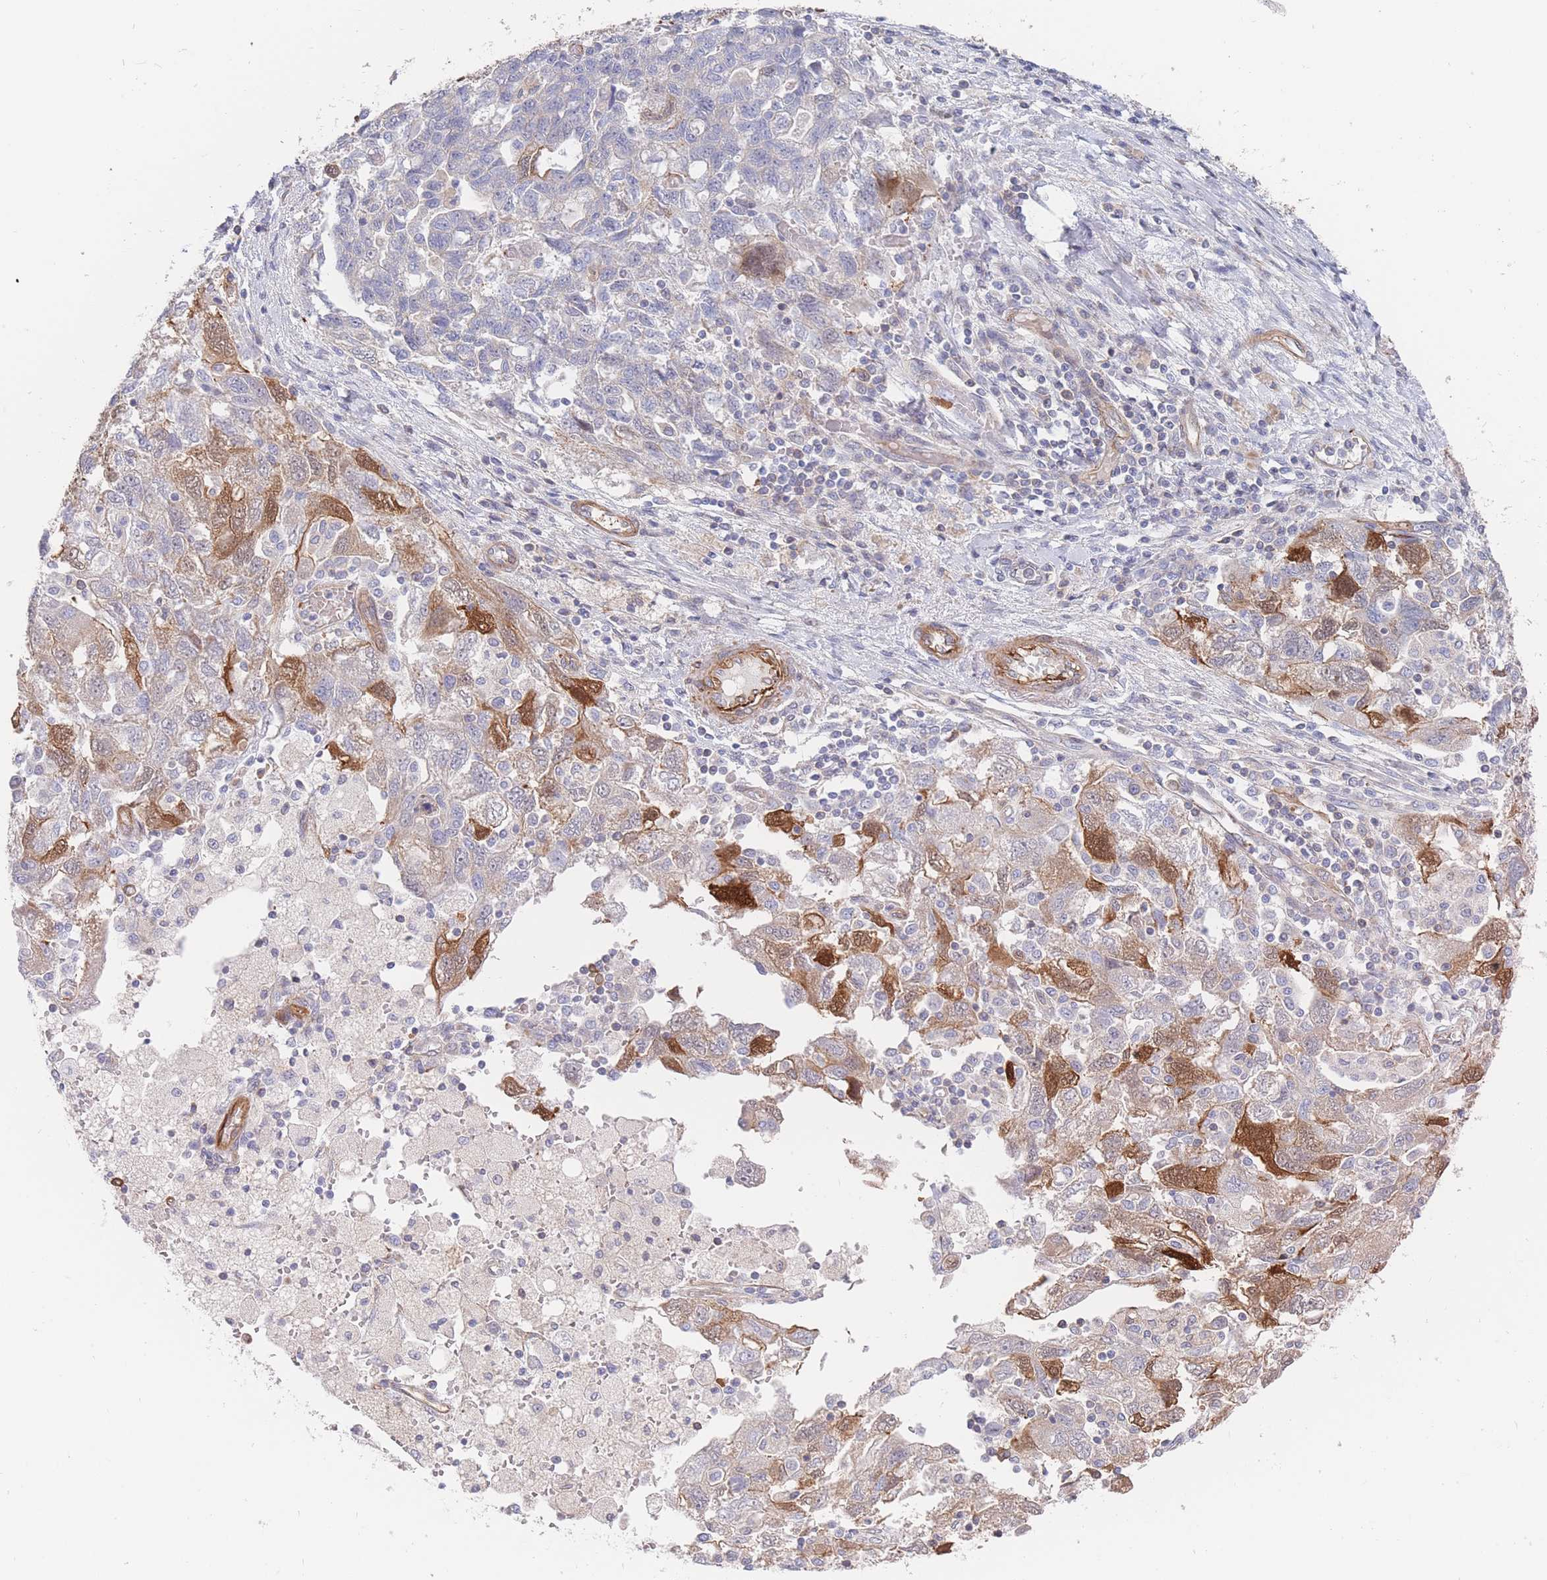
{"staining": {"intensity": "moderate", "quantity": "<25%", "location": "cytoplasmic/membranous,nuclear"}, "tissue": "ovarian cancer", "cell_type": "Tumor cells", "image_type": "cancer", "snomed": [{"axis": "morphology", "description": "Carcinoma, NOS"}, {"axis": "morphology", "description": "Cystadenocarcinoma, serous, NOS"}, {"axis": "topography", "description": "Ovary"}], "caption": "Moderate cytoplasmic/membranous and nuclear protein staining is identified in about <25% of tumor cells in ovarian carcinoma.", "gene": "G6PC1", "patient": {"sex": "female", "age": 69}}